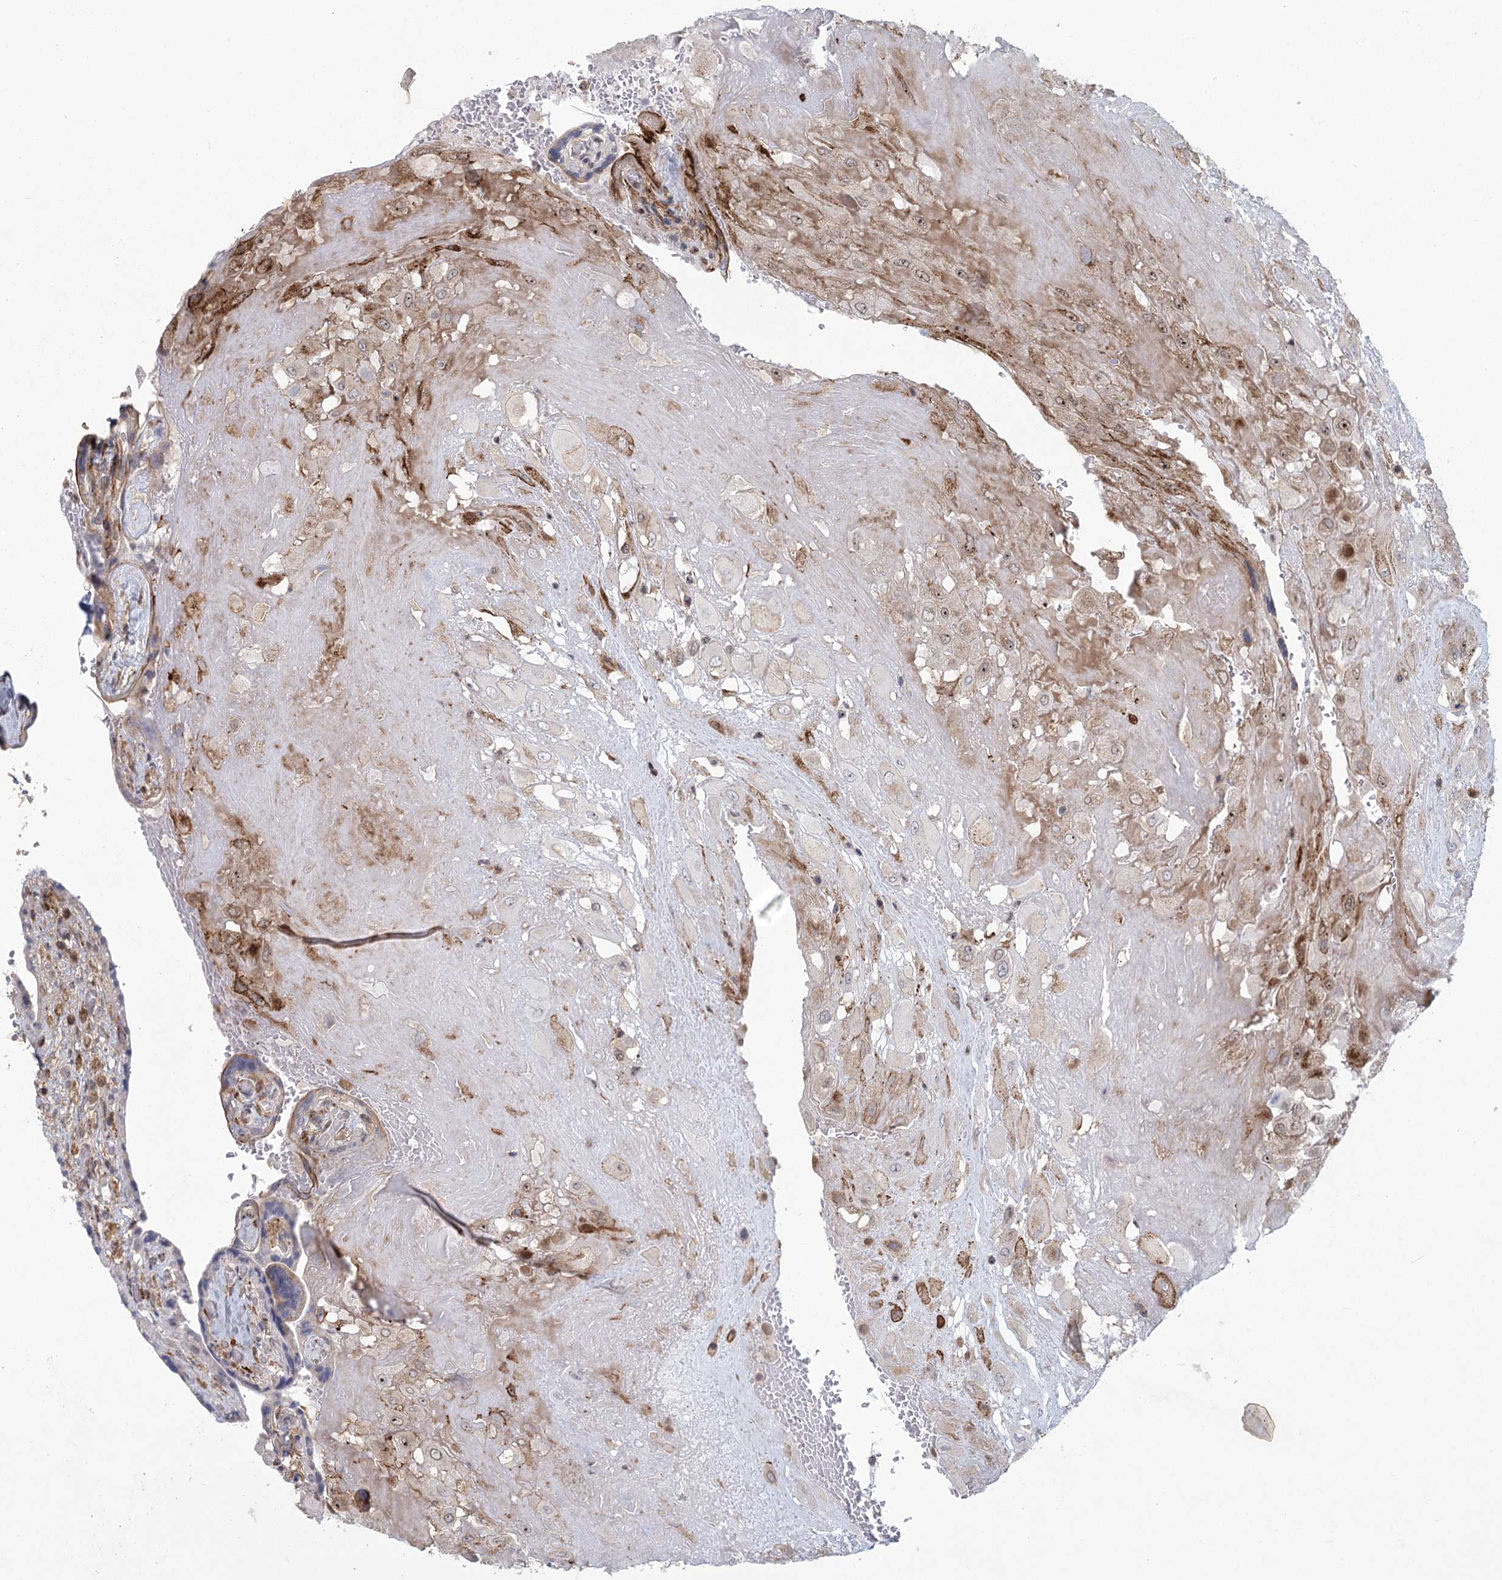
{"staining": {"intensity": "negative", "quantity": "none", "location": "none"}, "tissue": "placenta", "cell_type": "Decidual cells", "image_type": "normal", "snomed": [{"axis": "morphology", "description": "Normal tissue, NOS"}, {"axis": "topography", "description": "Placenta"}], "caption": "An IHC image of unremarkable placenta is shown. There is no staining in decidual cells of placenta. The staining is performed using DAB brown chromogen with nuclei counter-stained in using hematoxylin.", "gene": "PARM1", "patient": {"sex": "female", "age": 37}}